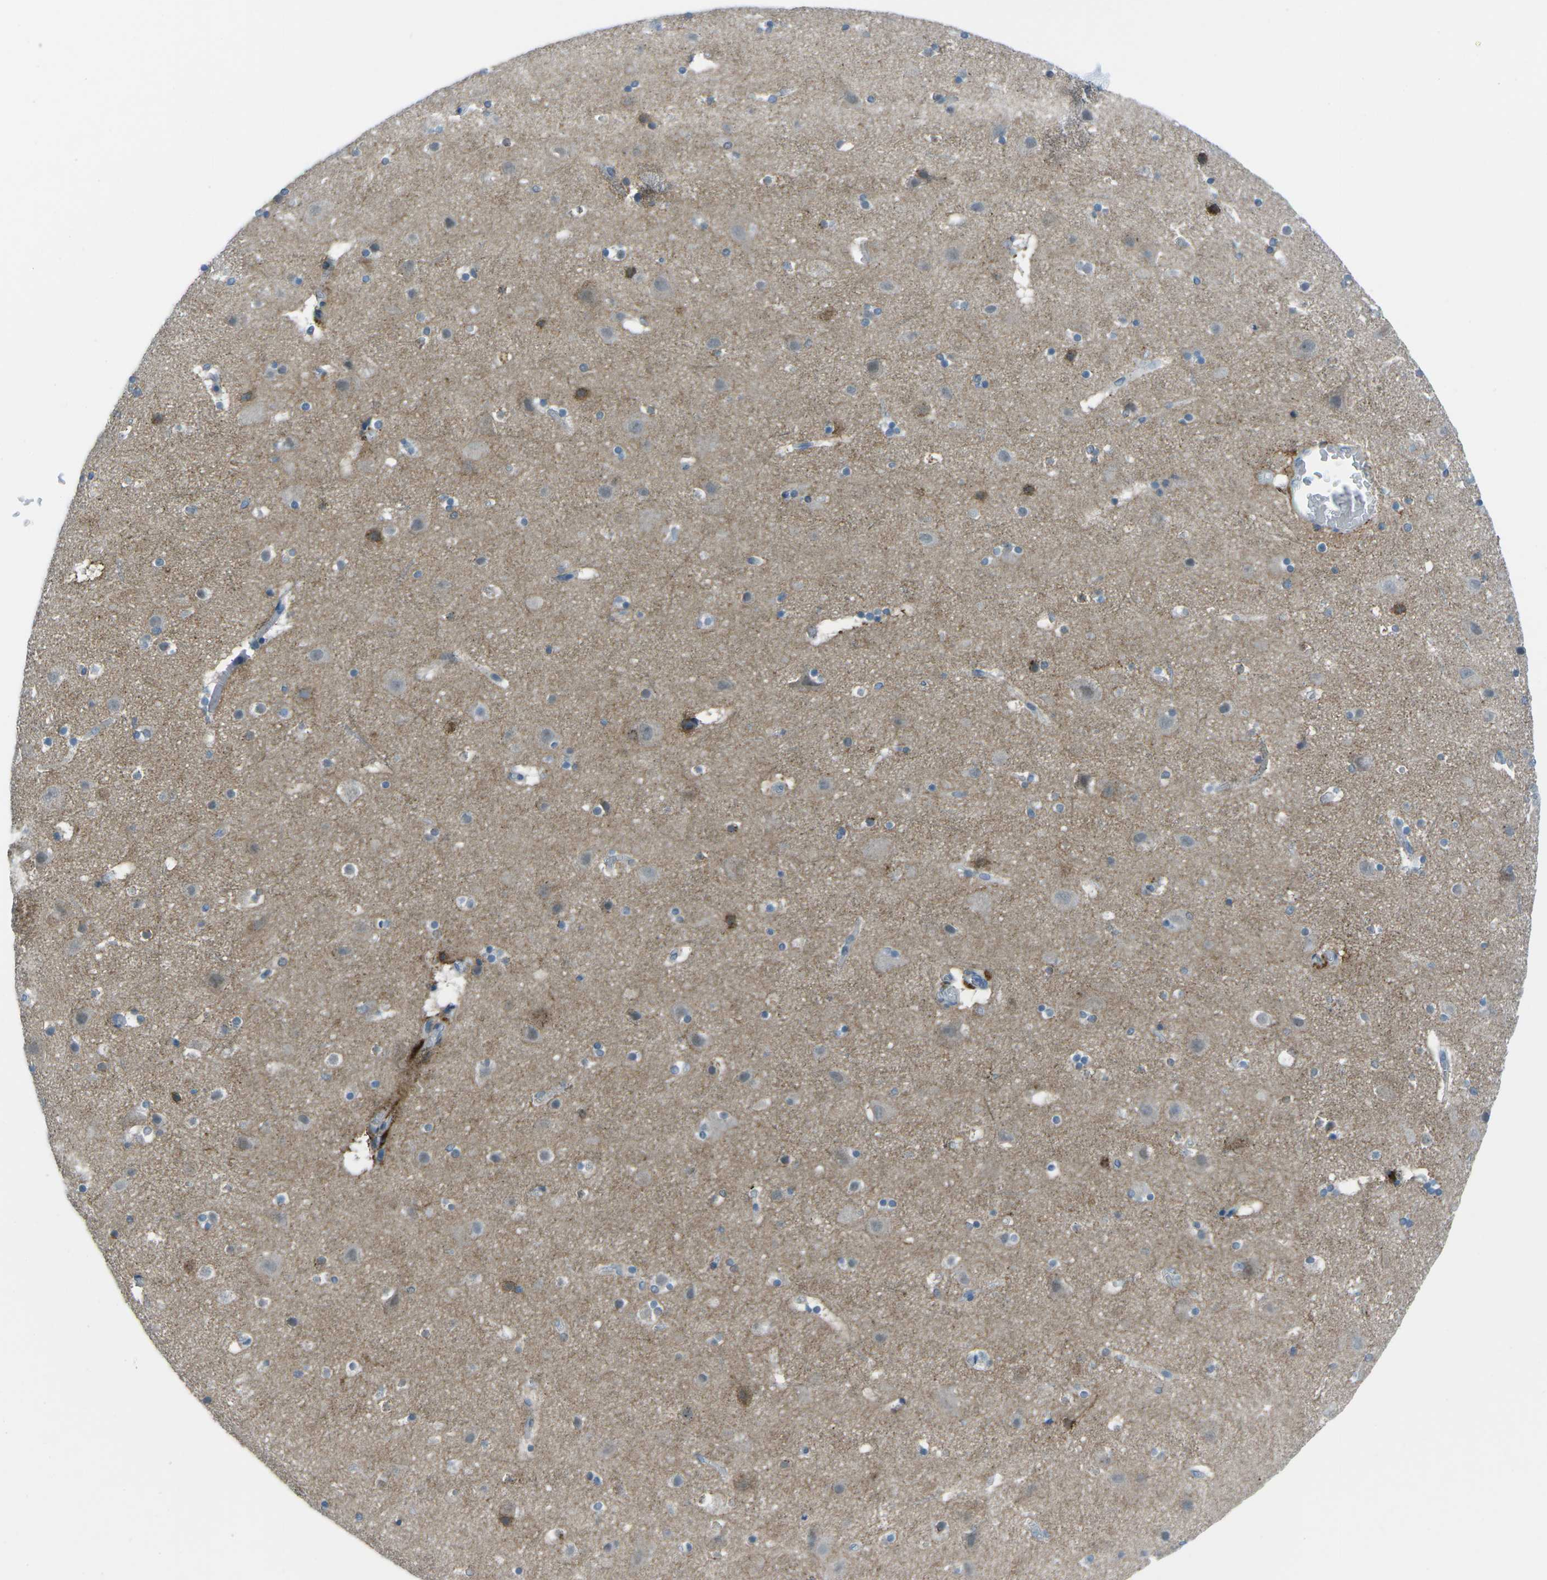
{"staining": {"intensity": "negative", "quantity": "none", "location": "none"}, "tissue": "cerebral cortex", "cell_type": "Endothelial cells", "image_type": "normal", "snomed": [{"axis": "morphology", "description": "Normal tissue, NOS"}, {"axis": "topography", "description": "Cerebral cortex"}], "caption": "Micrograph shows no protein staining in endothelial cells of unremarkable cerebral cortex. (DAB IHC, high magnification).", "gene": "PRKCA", "patient": {"sex": "male", "age": 45}}